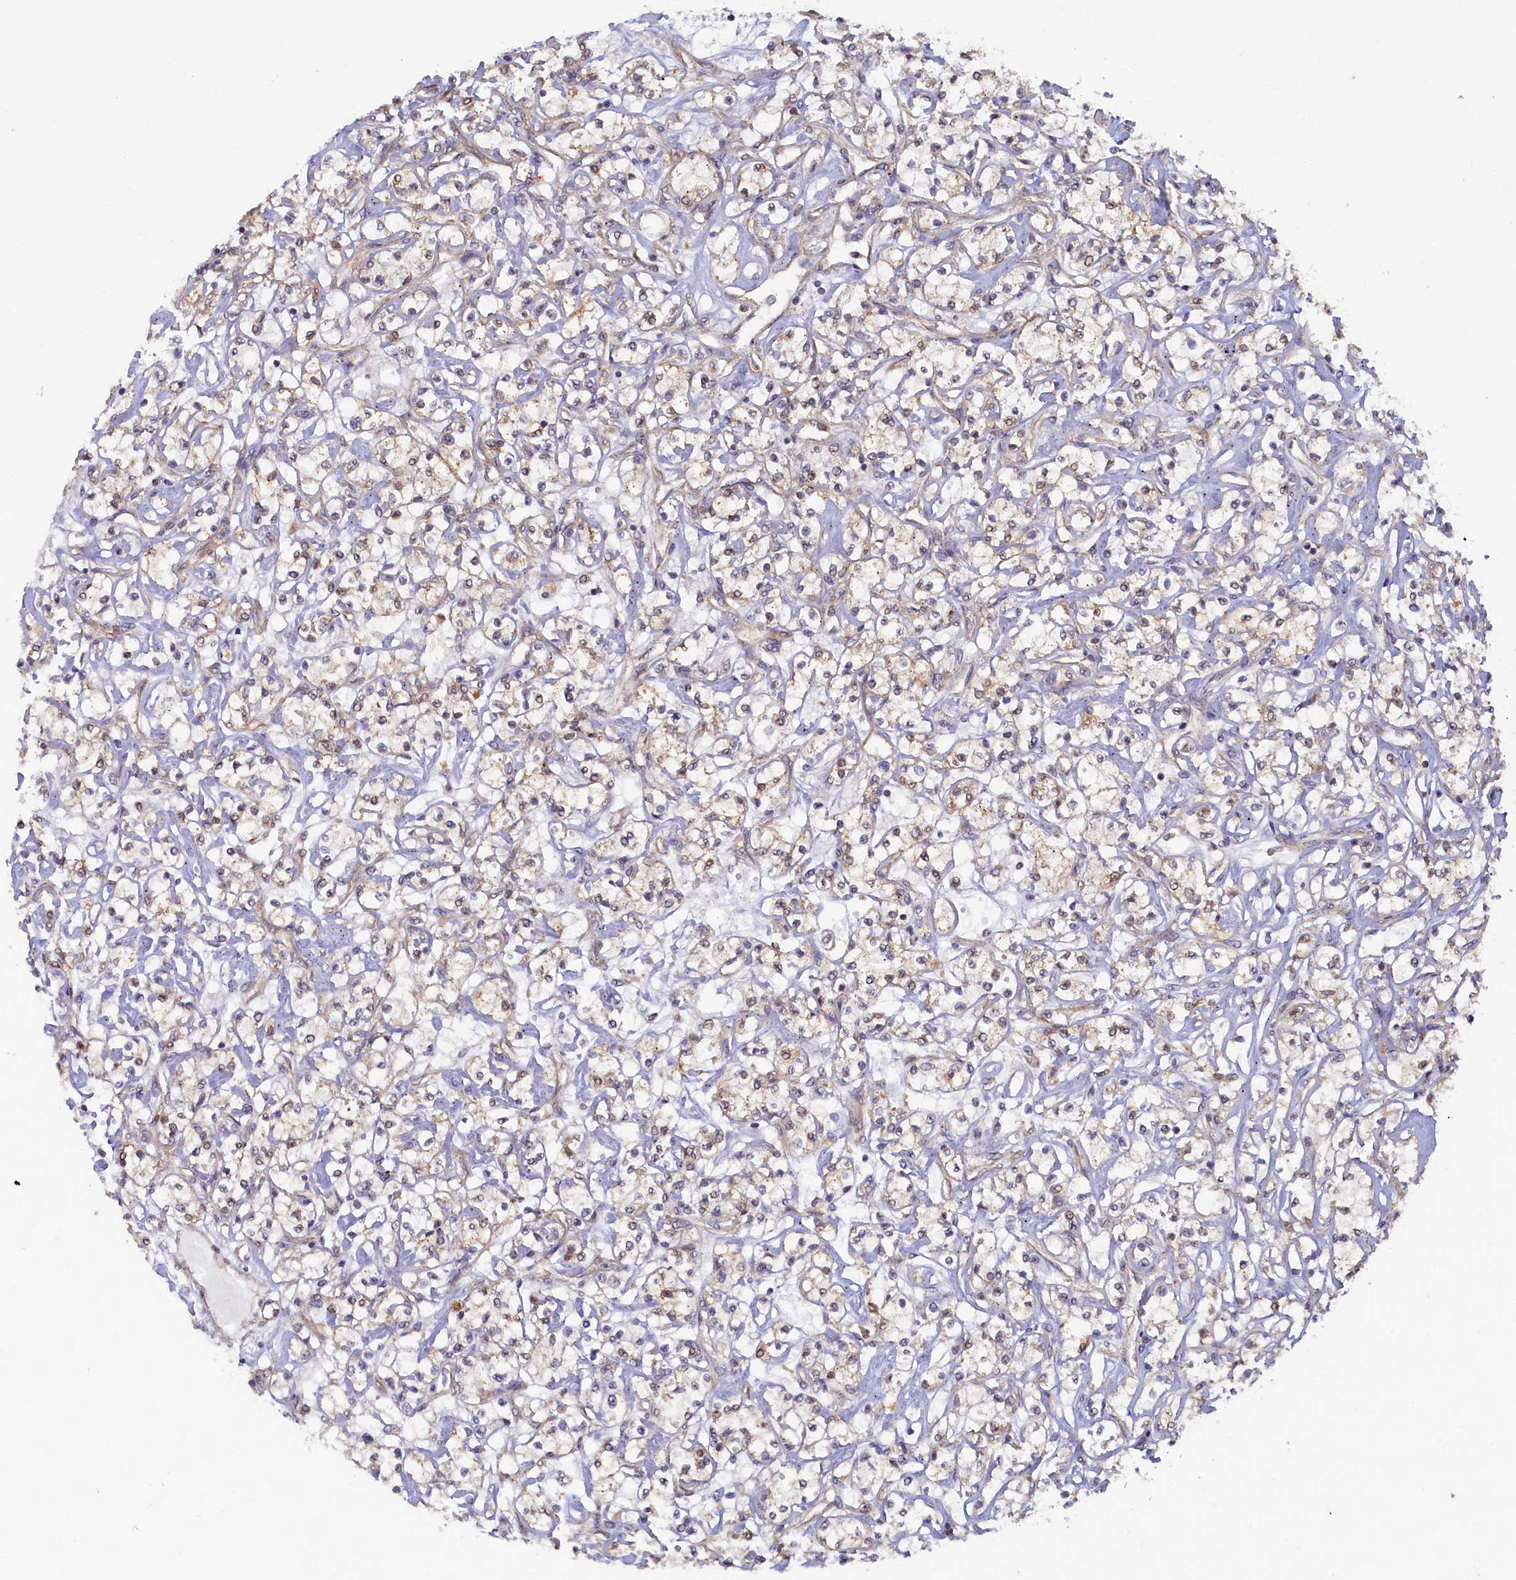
{"staining": {"intensity": "weak", "quantity": "25%-75%", "location": "cytoplasmic/membranous"}, "tissue": "renal cancer", "cell_type": "Tumor cells", "image_type": "cancer", "snomed": [{"axis": "morphology", "description": "Adenocarcinoma, NOS"}, {"axis": "topography", "description": "Kidney"}], "caption": "This micrograph displays immunohistochemistry staining of renal cancer, with low weak cytoplasmic/membranous expression in about 25%-75% of tumor cells.", "gene": "STX12", "patient": {"sex": "female", "age": 59}}